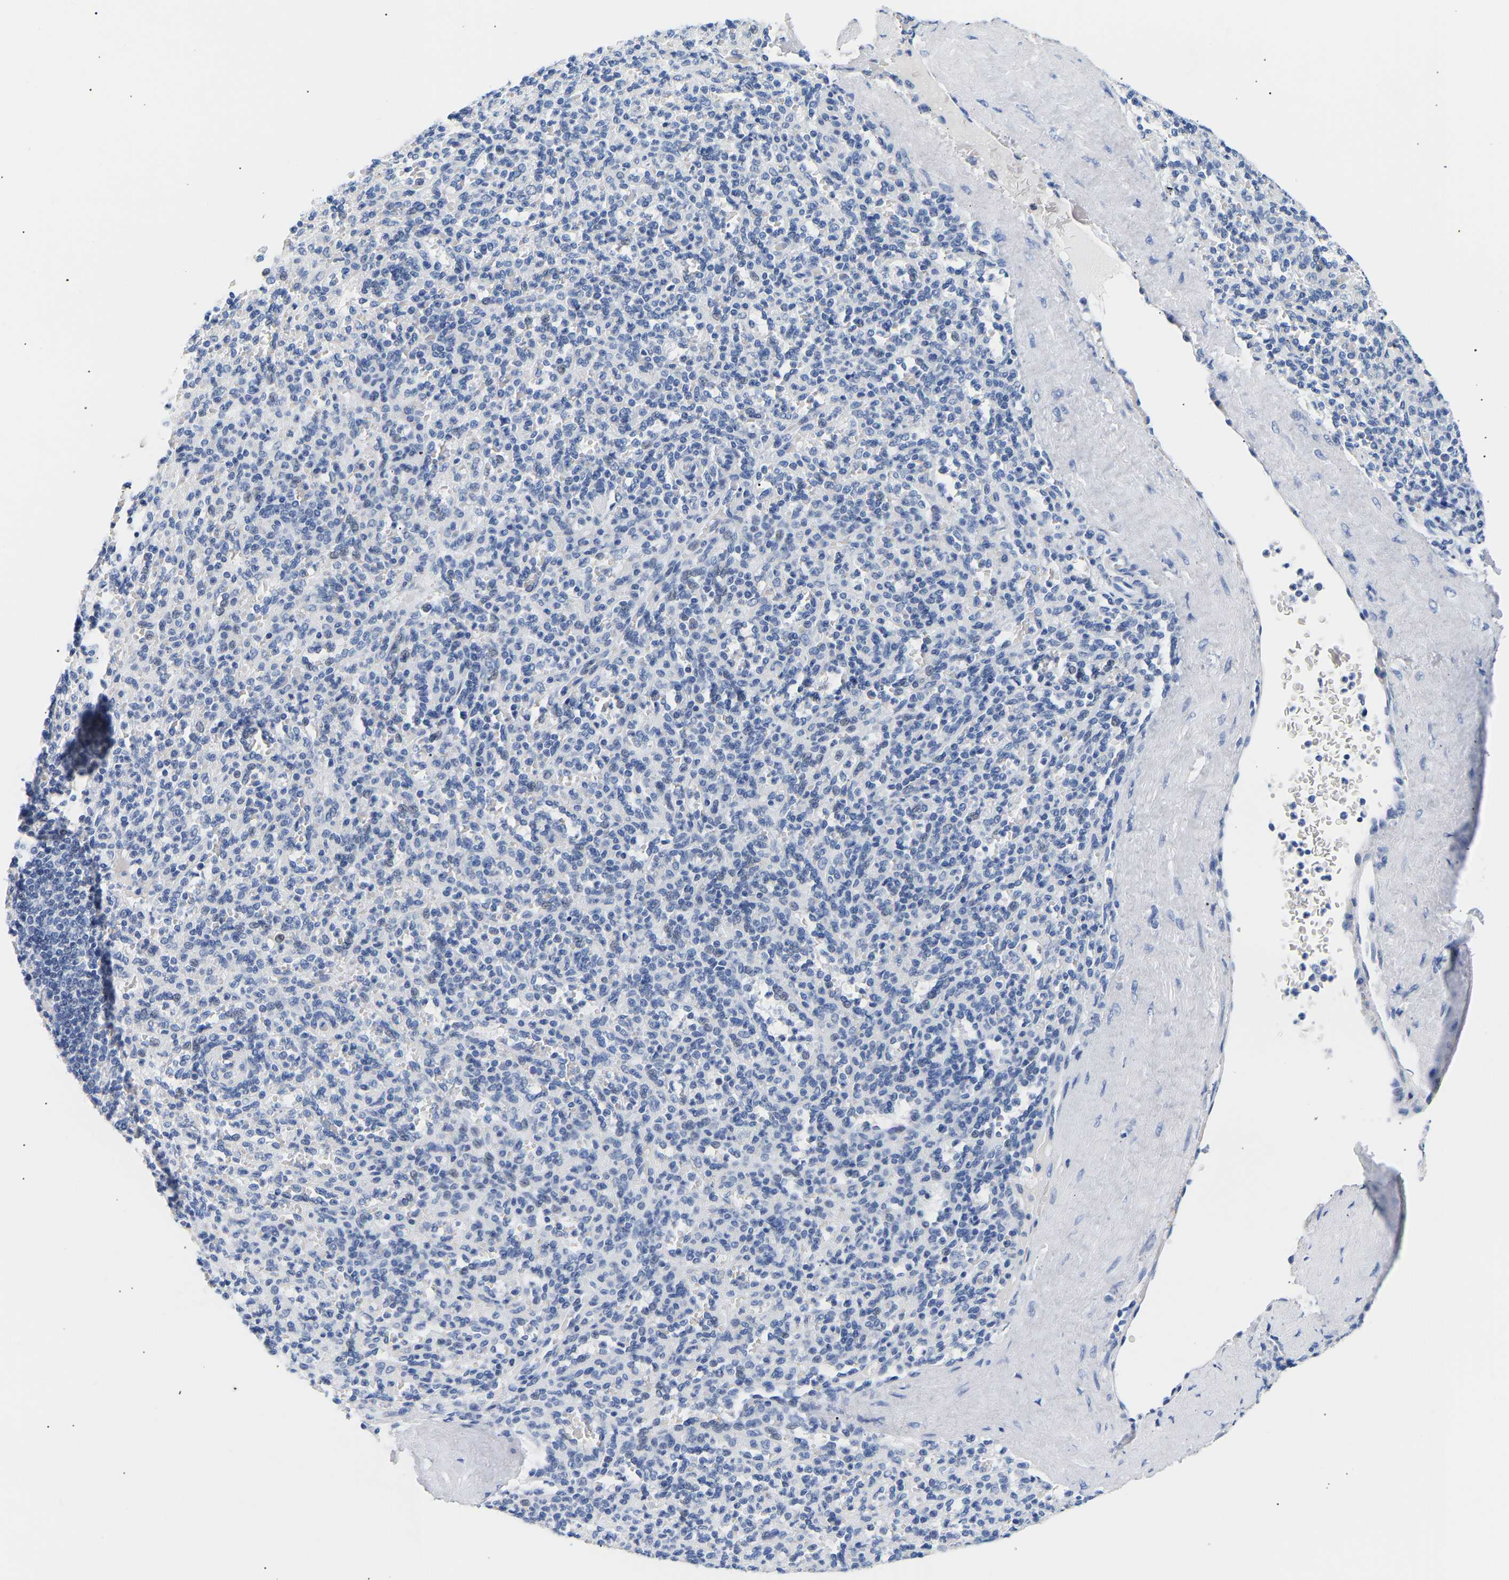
{"staining": {"intensity": "negative", "quantity": "none", "location": "none"}, "tissue": "spleen", "cell_type": "Cells in red pulp", "image_type": "normal", "snomed": [{"axis": "morphology", "description": "Normal tissue, NOS"}, {"axis": "topography", "description": "Spleen"}], "caption": "IHC photomicrograph of unremarkable spleen: spleen stained with DAB displays no significant protein expression in cells in red pulp.", "gene": "SPINK2", "patient": {"sex": "male", "age": 36}}